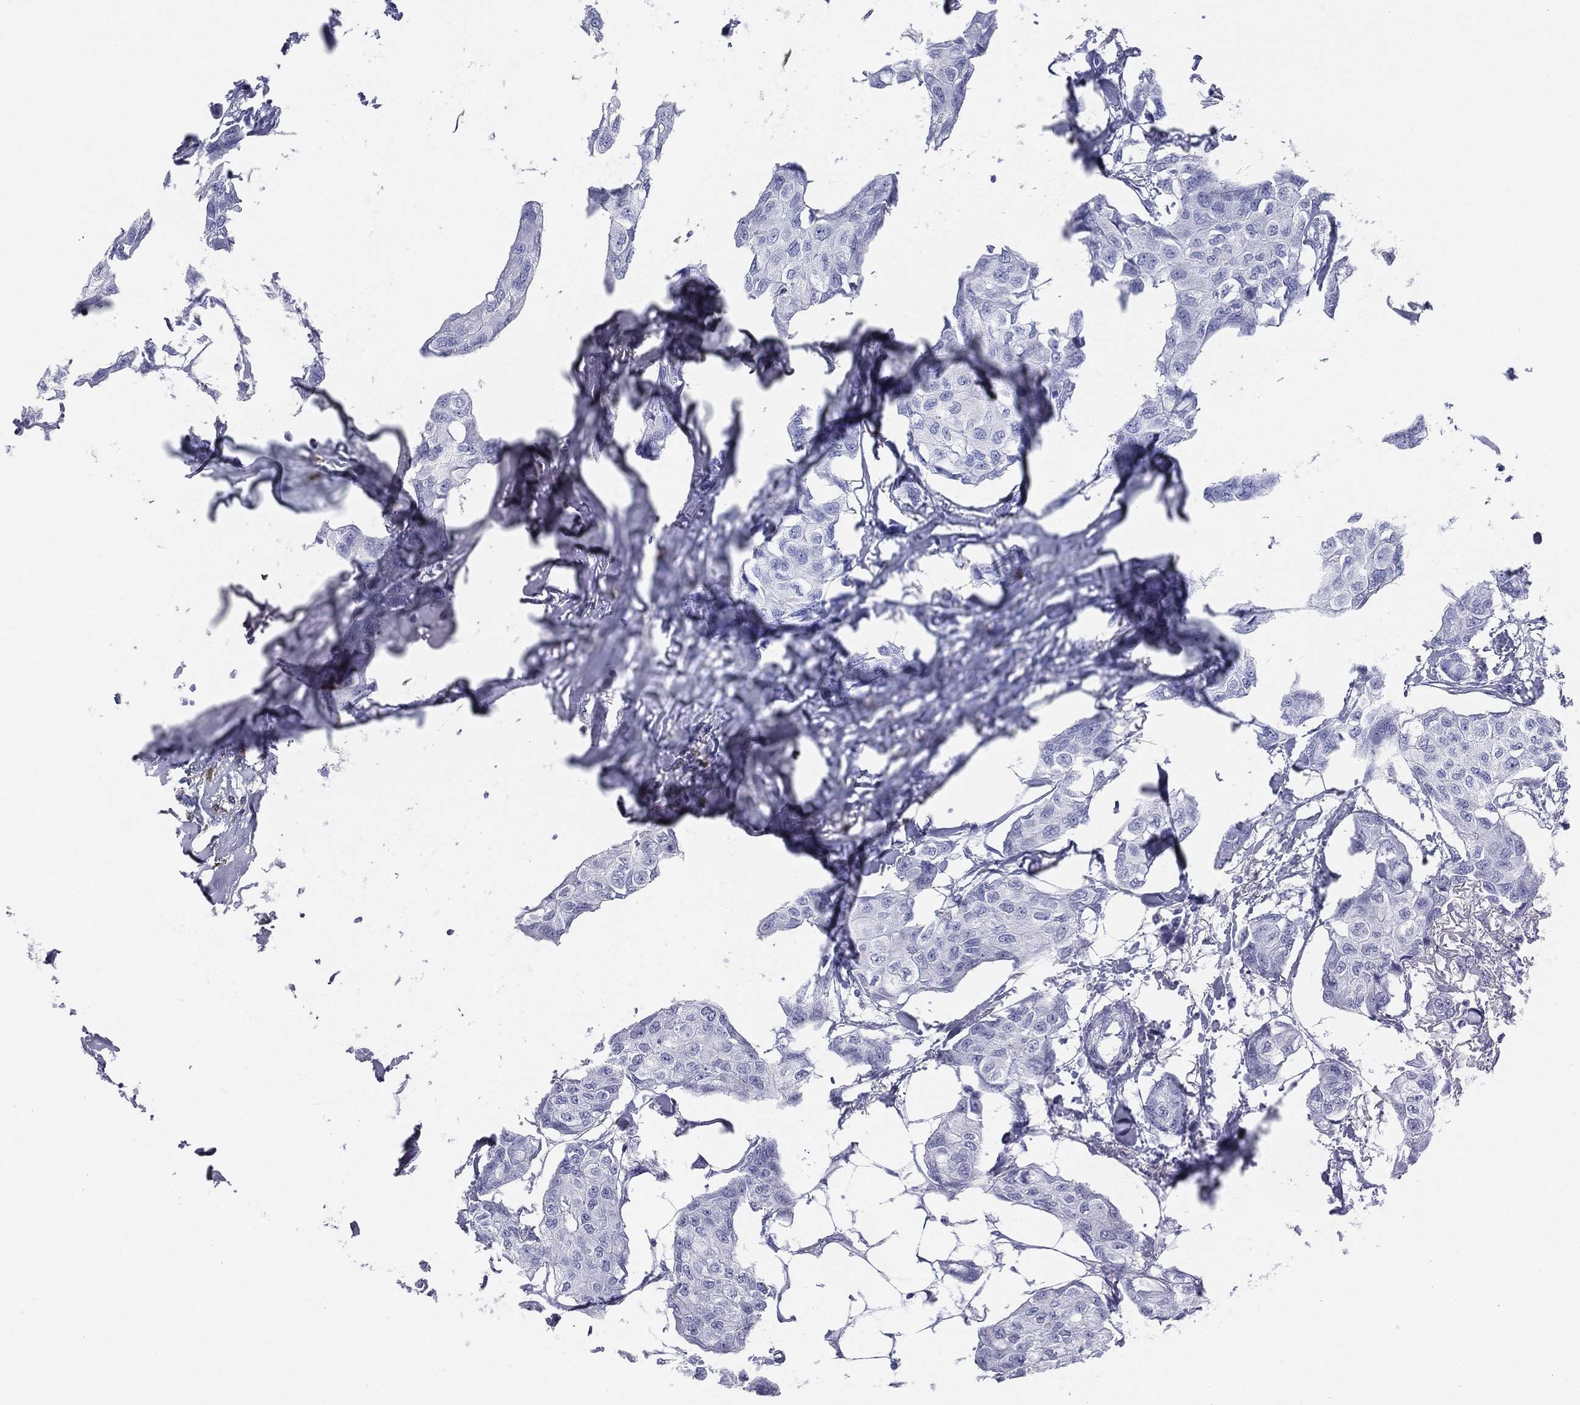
{"staining": {"intensity": "negative", "quantity": "none", "location": "none"}, "tissue": "breast cancer", "cell_type": "Tumor cells", "image_type": "cancer", "snomed": [{"axis": "morphology", "description": "Duct carcinoma"}, {"axis": "topography", "description": "Breast"}], "caption": "Immunohistochemistry (IHC) of human breast infiltrating ductal carcinoma demonstrates no positivity in tumor cells.", "gene": "CD79A", "patient": {"sex": "female", "age": 80}}